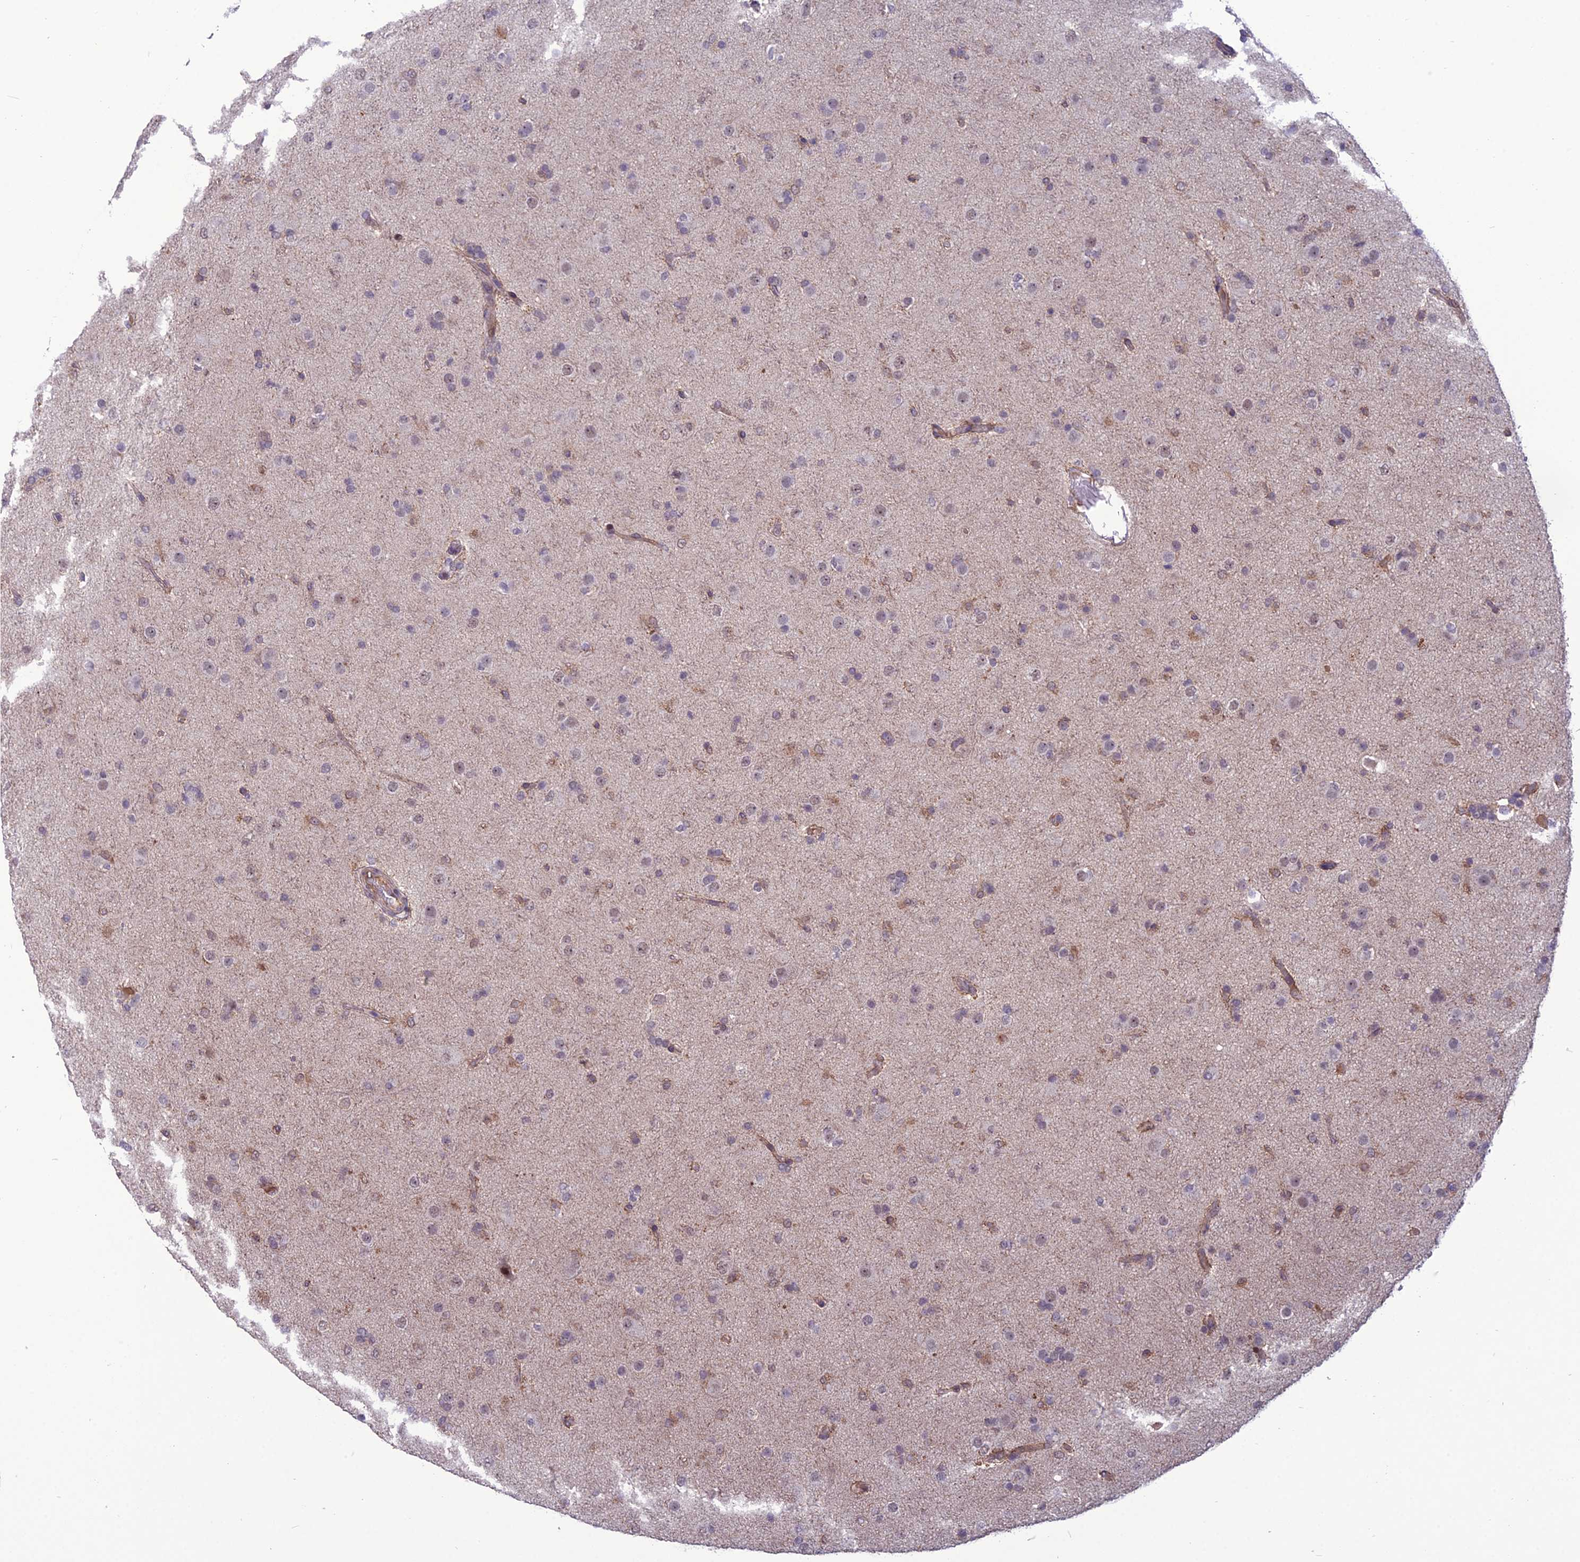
{"staining": {"intensity": "weak", "quantity": "25%-75%", "location": "cytoplasmic/membranous,nuclear"}, "tissue": "glioma", "cell_type": "Tumor cells", "image_type": "cancer", "snomed": [{"axis": "morphology", "description": "Glioma, malignant, Low grade"}, {"axis": "topography", "description": "Brain"}], "caption": "A high-resolution image shows immunohistochemistry (IHC) staining of glioma, which reveals weak cytoplasmic/membranous and nuclear positivity in about 25%-75% of tumor cells. The protein is shown in brown color, while the nuclei are stained blue.", "gene": "FBRS", "patient": {"sex": "male", "age": 65}}